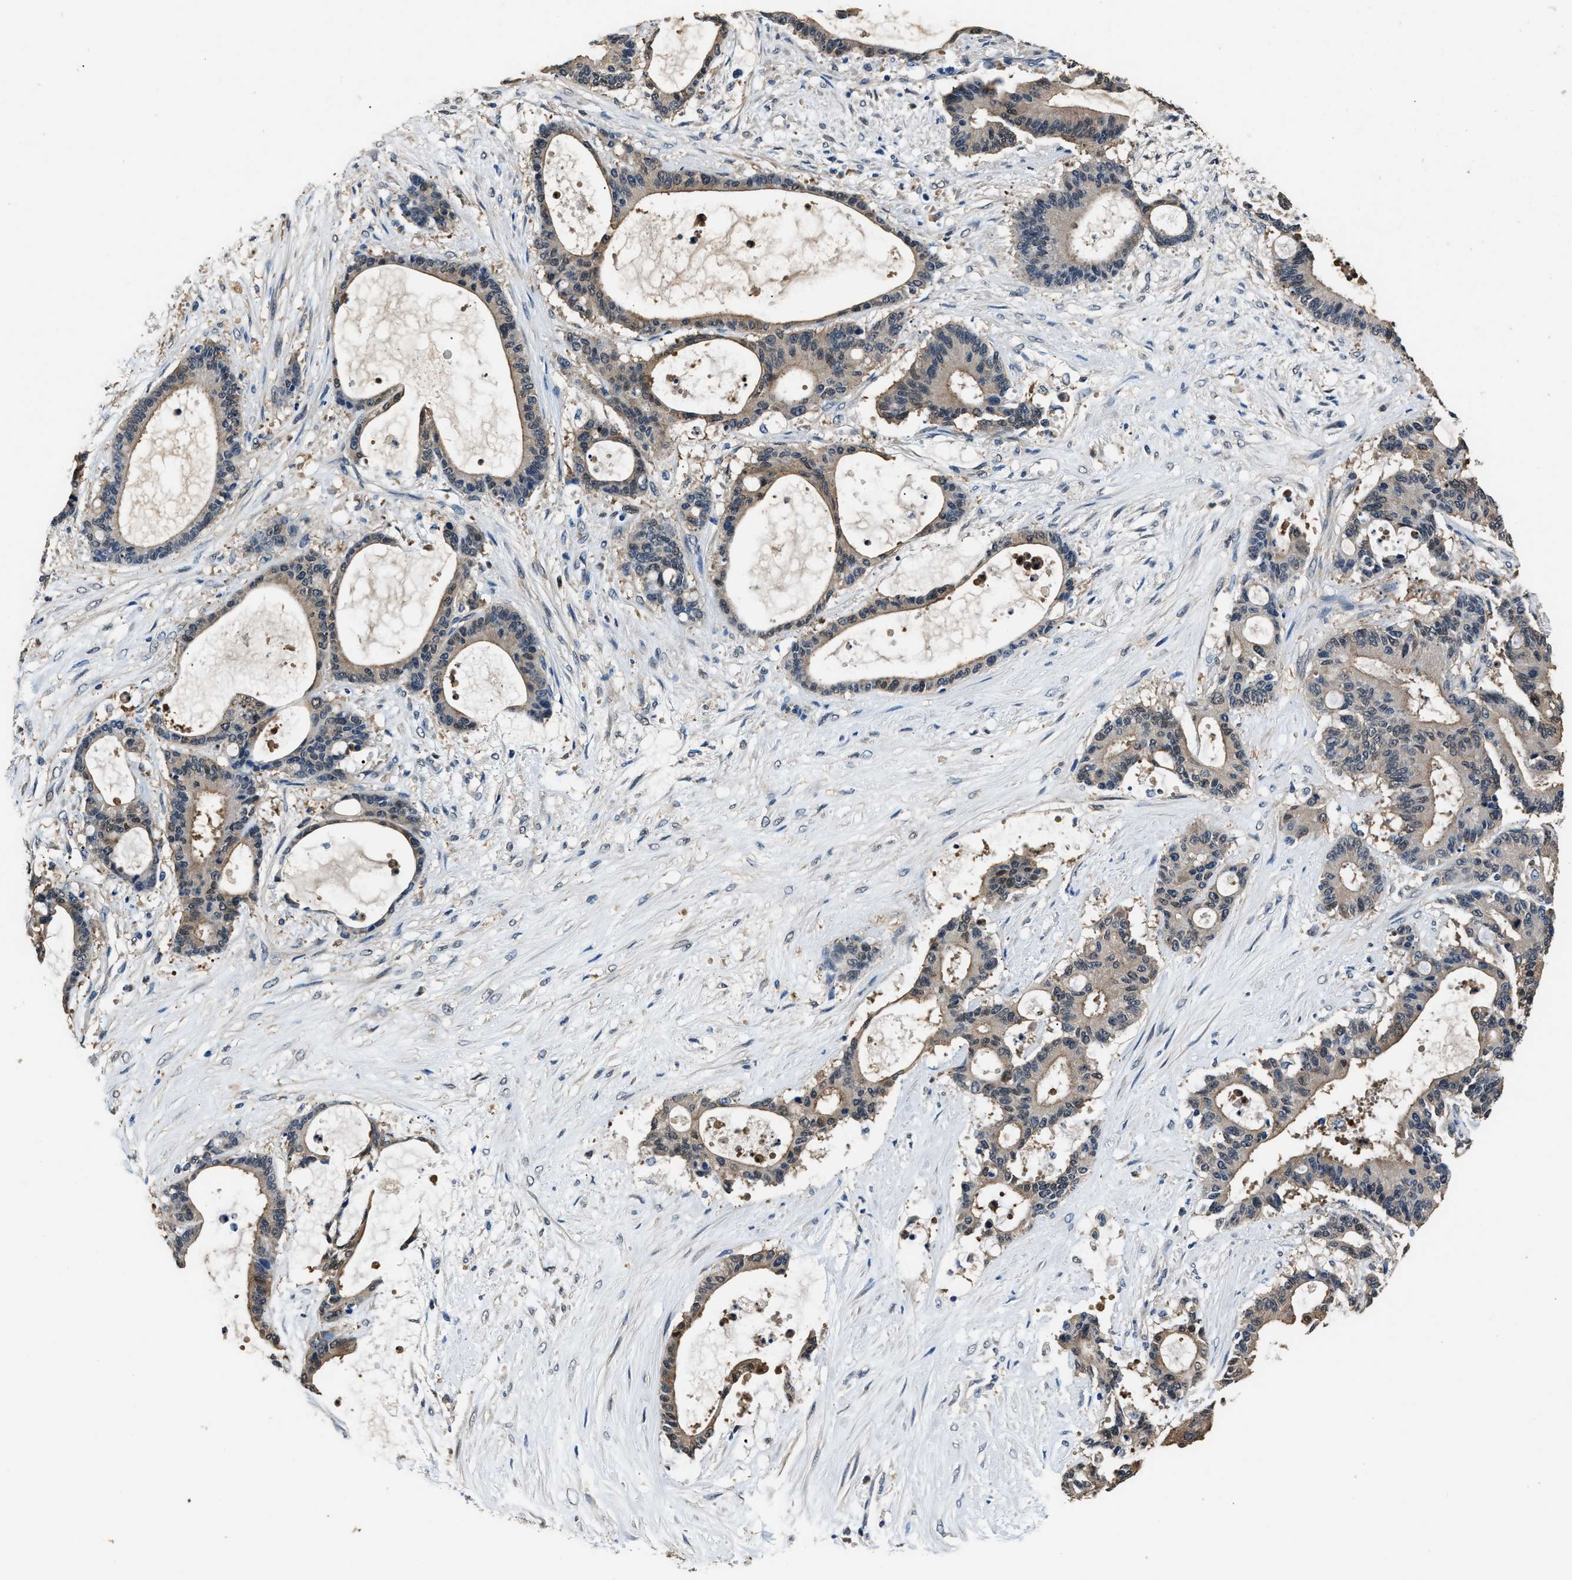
{"staining": {"intensity": "weak", "quantity": ">75%", "location": "cytoplasmic/membranous"}, "tissue": "liver cancer", "cell_type": "Tumor cells", "image_type": "cancer", "snomed": [{"axis": "morphology", "description": "Cholangiocarcinoma"}, {"axis": "topography", "description": "Liver"}], "caption": "Liver cholangiocarcinoma was stained to show a protein in brown. There is low levels of weak cytoplasmic/membranous expression in about >75% of tumor cells. The staining was performed using DAB to visualize the protein expression in brown, while the nuclei were stained in blue with hematoxylin (Magnification: 20x).", "gene": "GSTP1", "patient": {"sex": "female", "age": 73}}